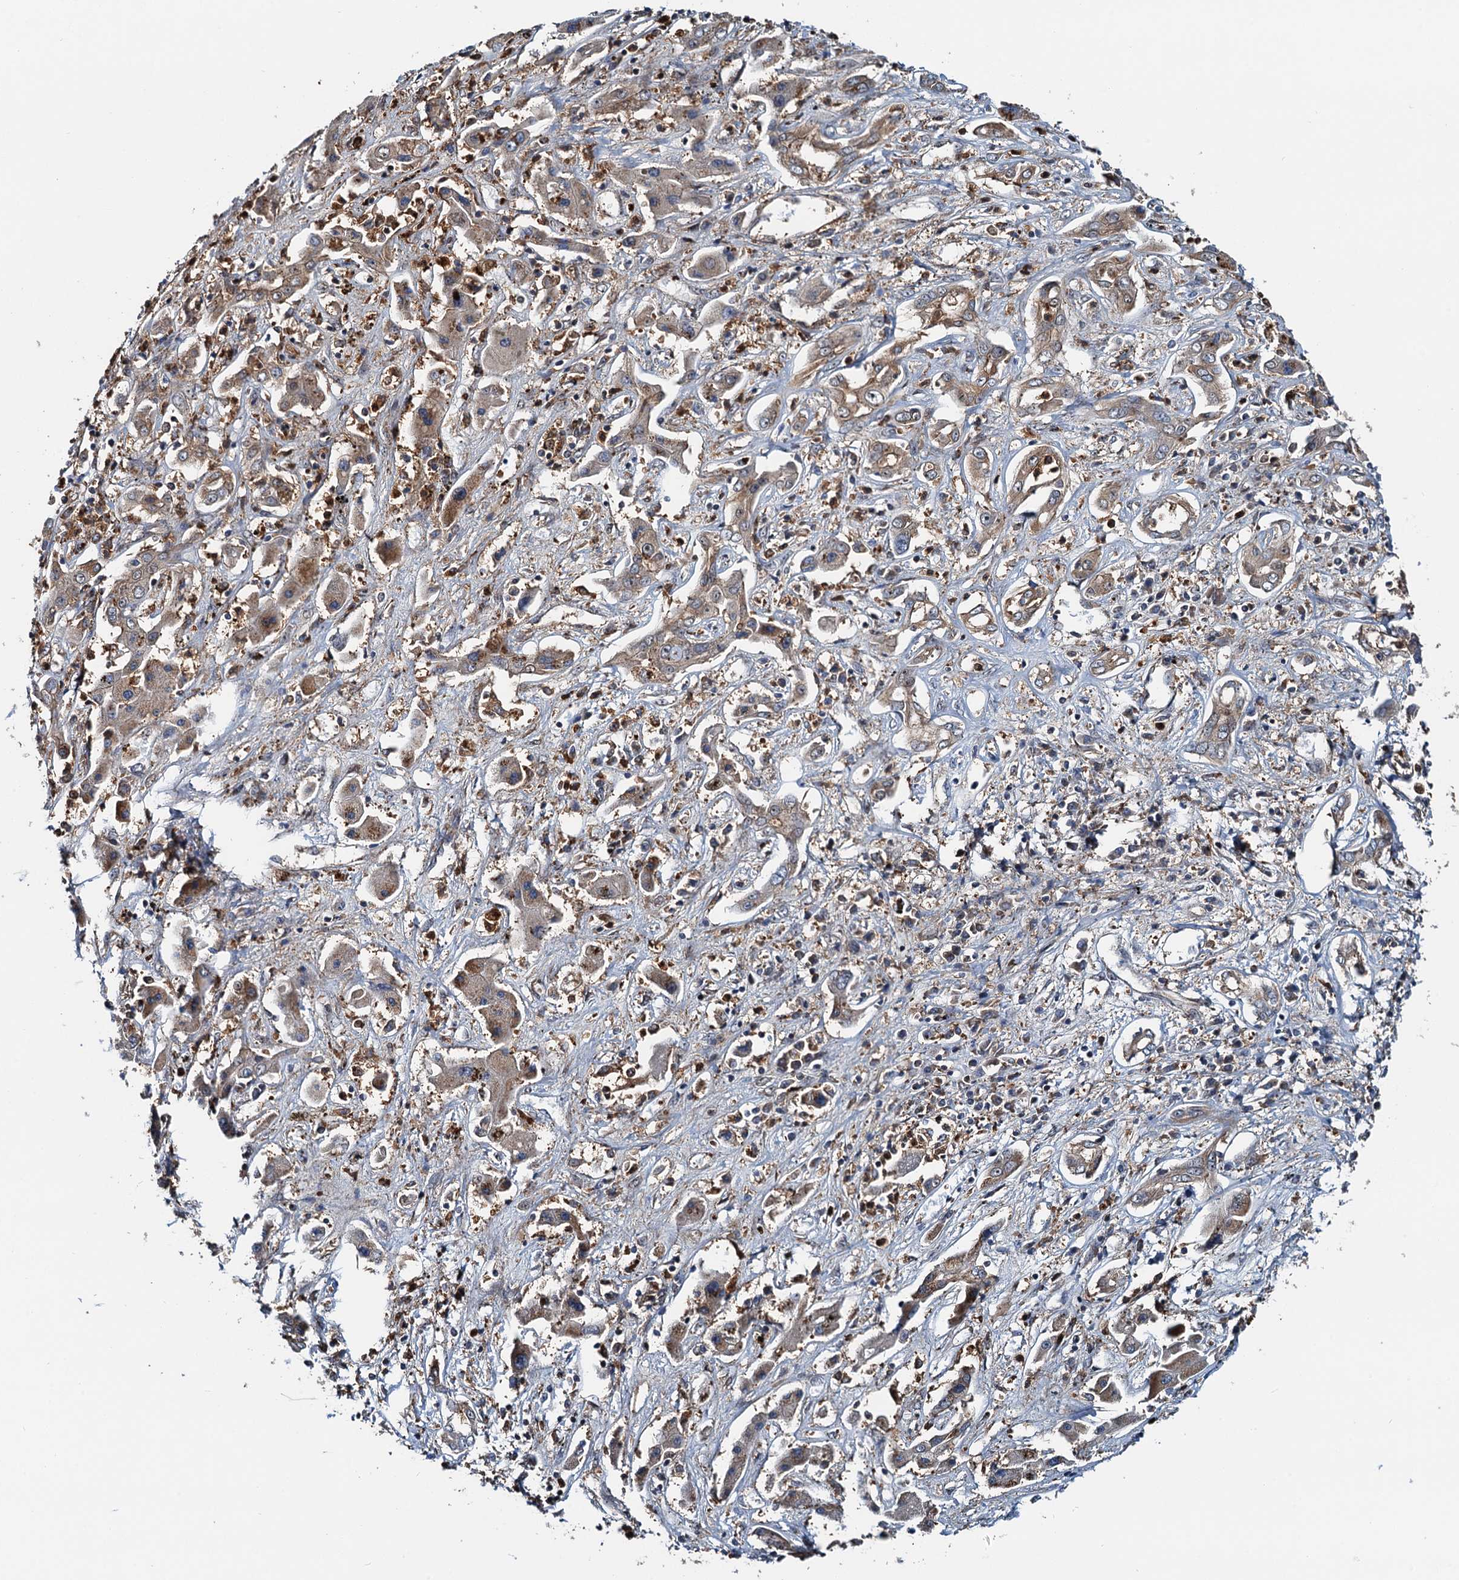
{"staining": {"intensity": "weak", "quantity": "25%-75%", "location": "cytoplasmic/membranous"}, "tissue": "liver cancer", "cell_type": "Tumor cells", "image_type": "cancer", "snomed": [{"axis": "morphology", "description": "Cholangiocarcinoma"}, {"axis": "topography", "description": "Liver"}], "caption": "Immunohistochemistry (IHC) (DAB) staining of liver cancer (cholangiocarcinoma) demonstrates weak cytoplasmic/membranous protein expression in about 25%-75% of tumor cells. (DAB IHC with brightfield microscopy, high magnification).", "gene": "USP6NL", "patient": {"sex": "male", "age": 67}}